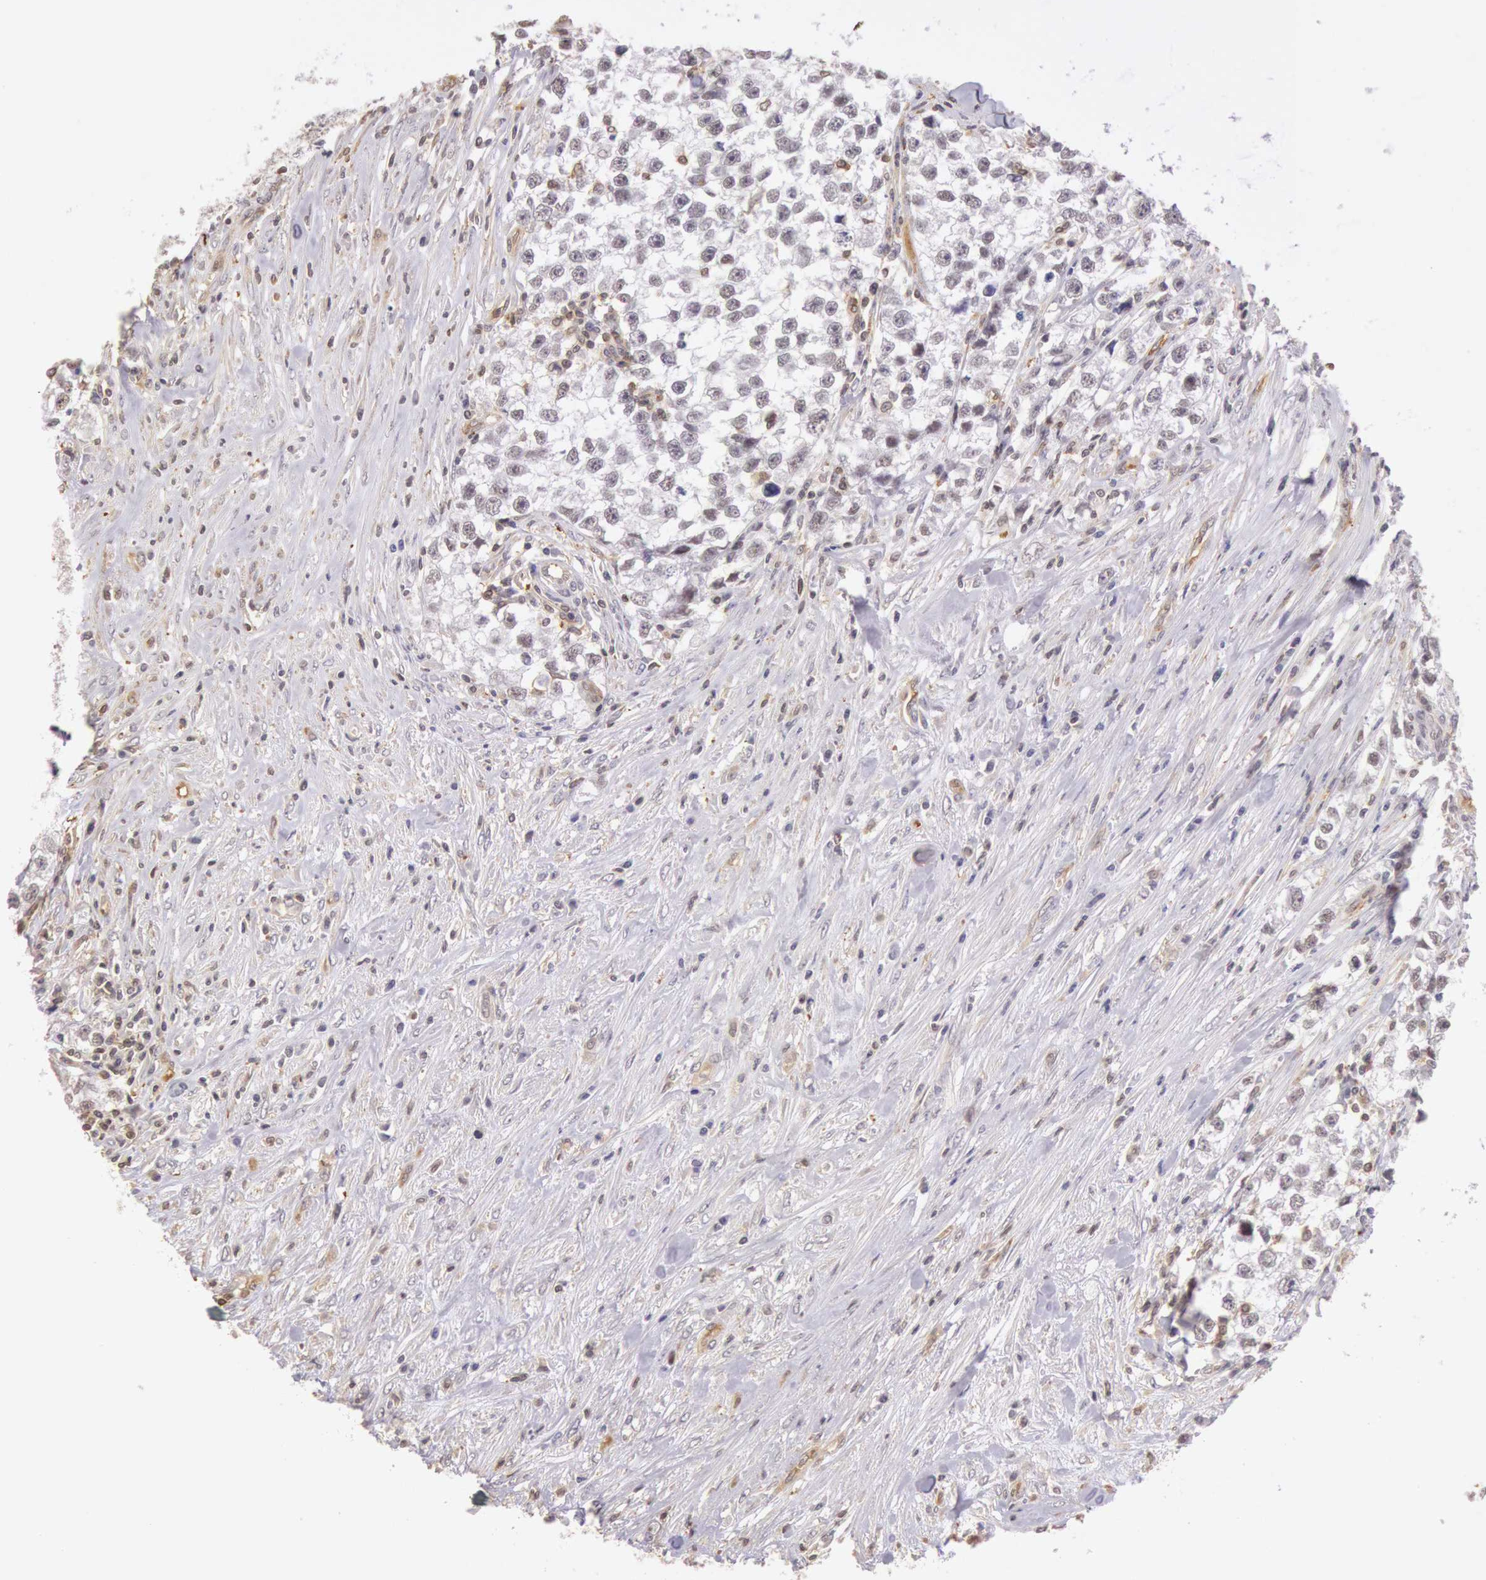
{"staining": {"intensity": "negative", "quantity": "none", "location": "none"}, "tissue": "testis cancer", "cell_type": "Tumor cells", "image_type": "cancer", "snomed": [{"axis": "morphology", "description": "Seminoma, NOS"}, {"axis": "morphology", "description": "Carcinoma, Embryonal, NOS"}, {"axis": "topography", "description": "Testis"}], "caption": "Immunohistochemical staining of human testis embryonal carcinoma displays no significant positivity in tumor cells.", "gene": "HIF1A", "patient": {"sex": "male", "age": 30}}